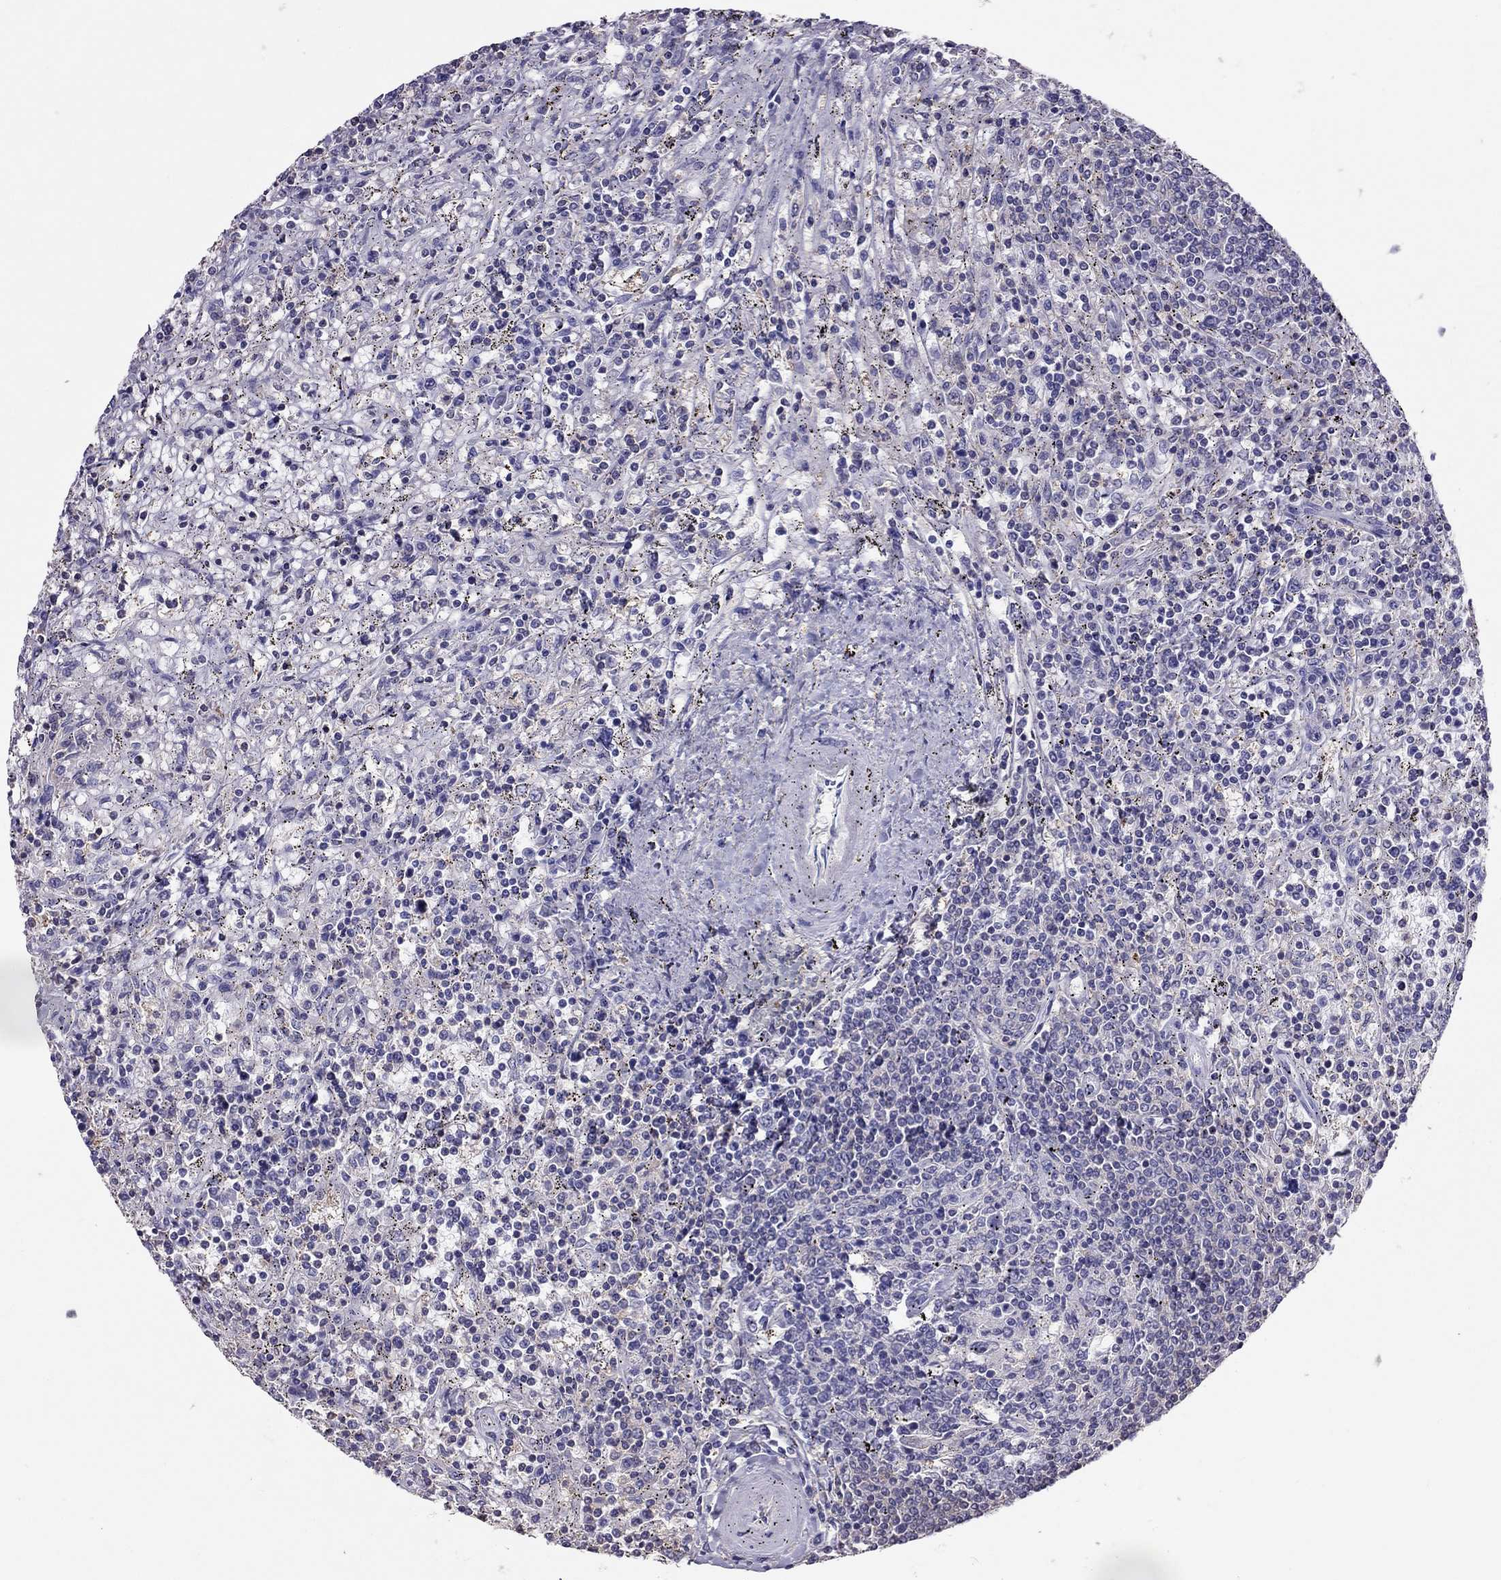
{"staining": {"intensity": "negative", "quantity": "none", "location": "none"}, "tissue": "lymphoma", "cell_type": "Tumor cells", "image_type": "cancer", "snomed": [{"axis": "morphology", "description": "Malignant lymphoma, non-Hodgkin's type, Low grade"}, {"axis": "topography", "description": "Spleen"}], "caption": "An image of human lymphoma is negative for staining in tumor cells.", "gene": "TEX22", "patient": {"sex": "male", "age": 62}}